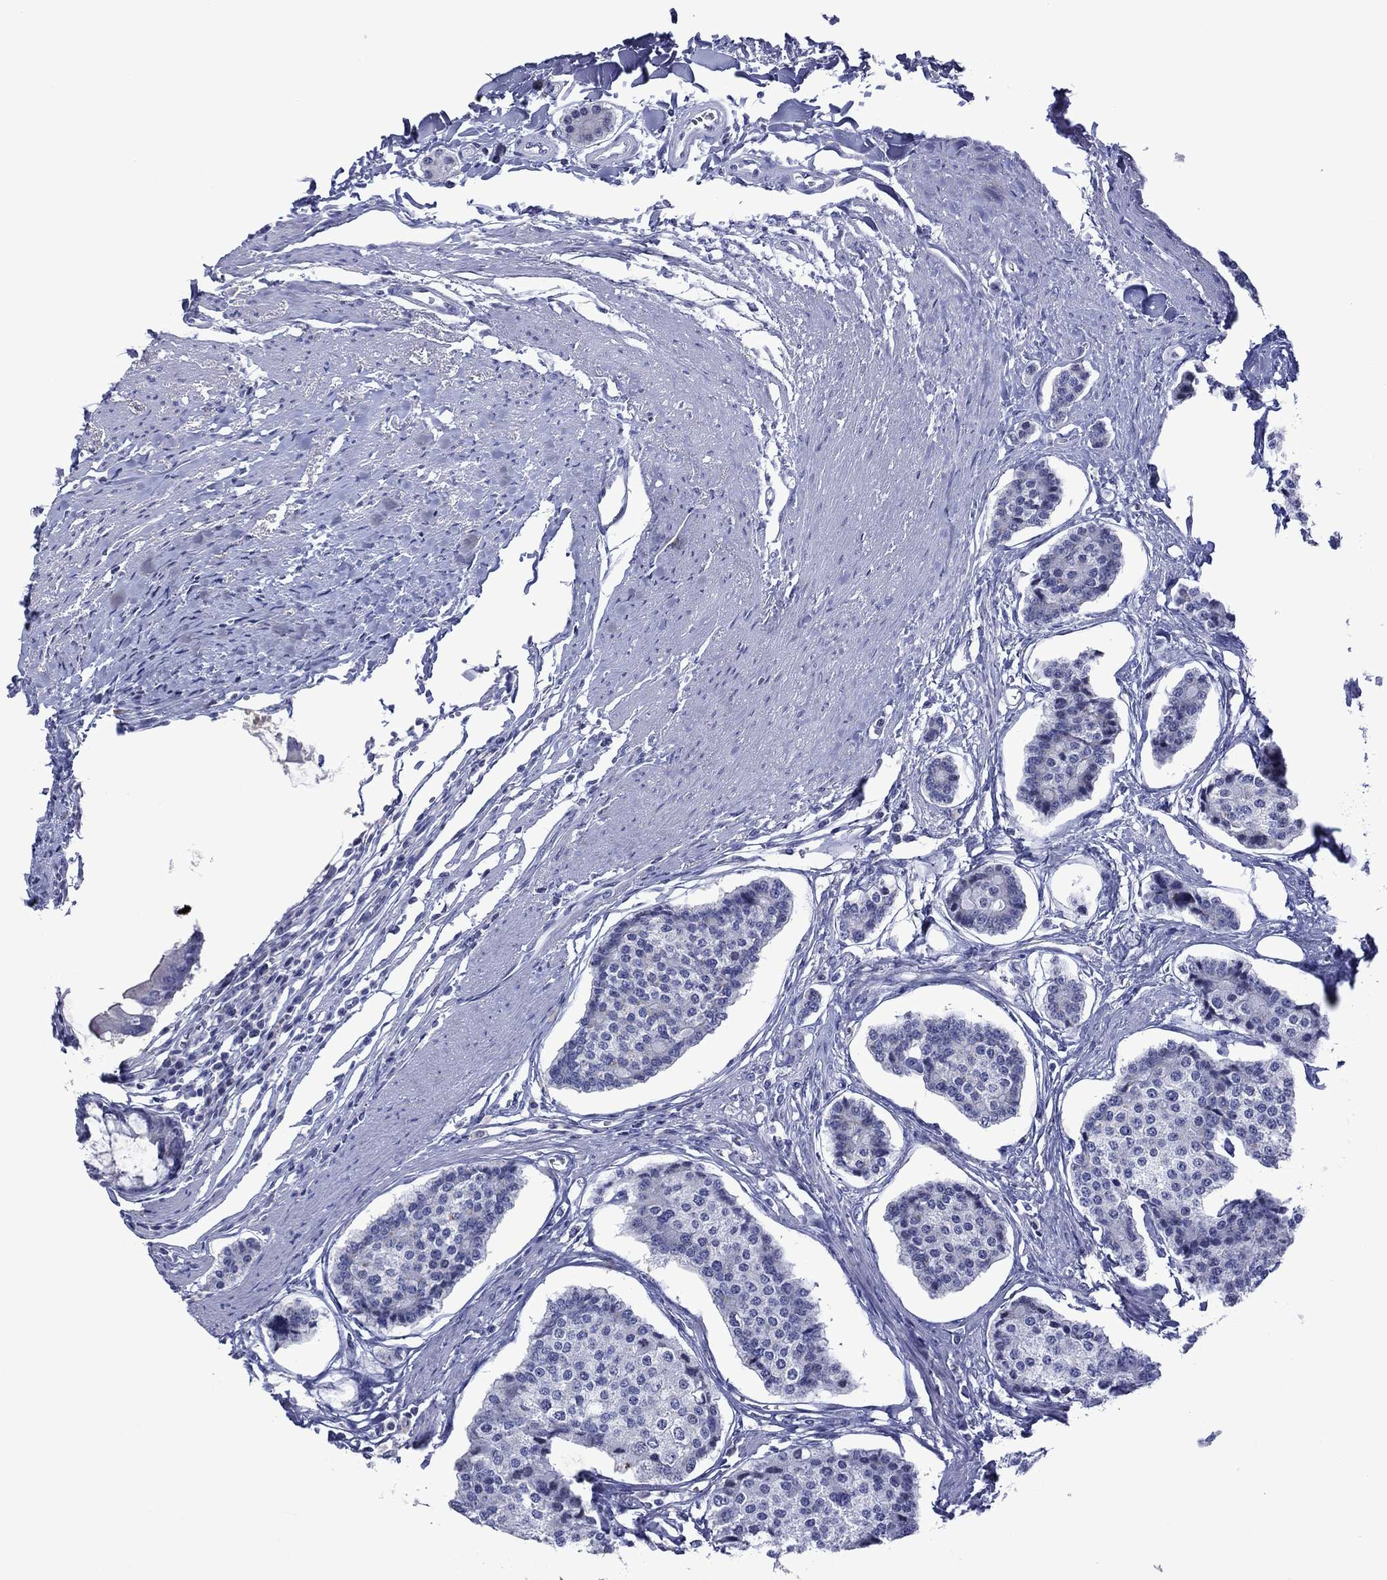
{"staining": {"intensity": "negative", "quantity": "none", "location": "none"}, "tissue": "carcinoid", "cell_type": "Tumor cells", "image_type": "cancer", "snomed": [{"axis": "morphology", "description": "Carcinoid, malignant, NOS"}, {"axis": "topography", "description": "Small intestine"}], "caption": "The image displays no staining of tumor cells in carcinoid.", "gene": "PIWIL1", "patient": {"sex": "female", "age": 65}}